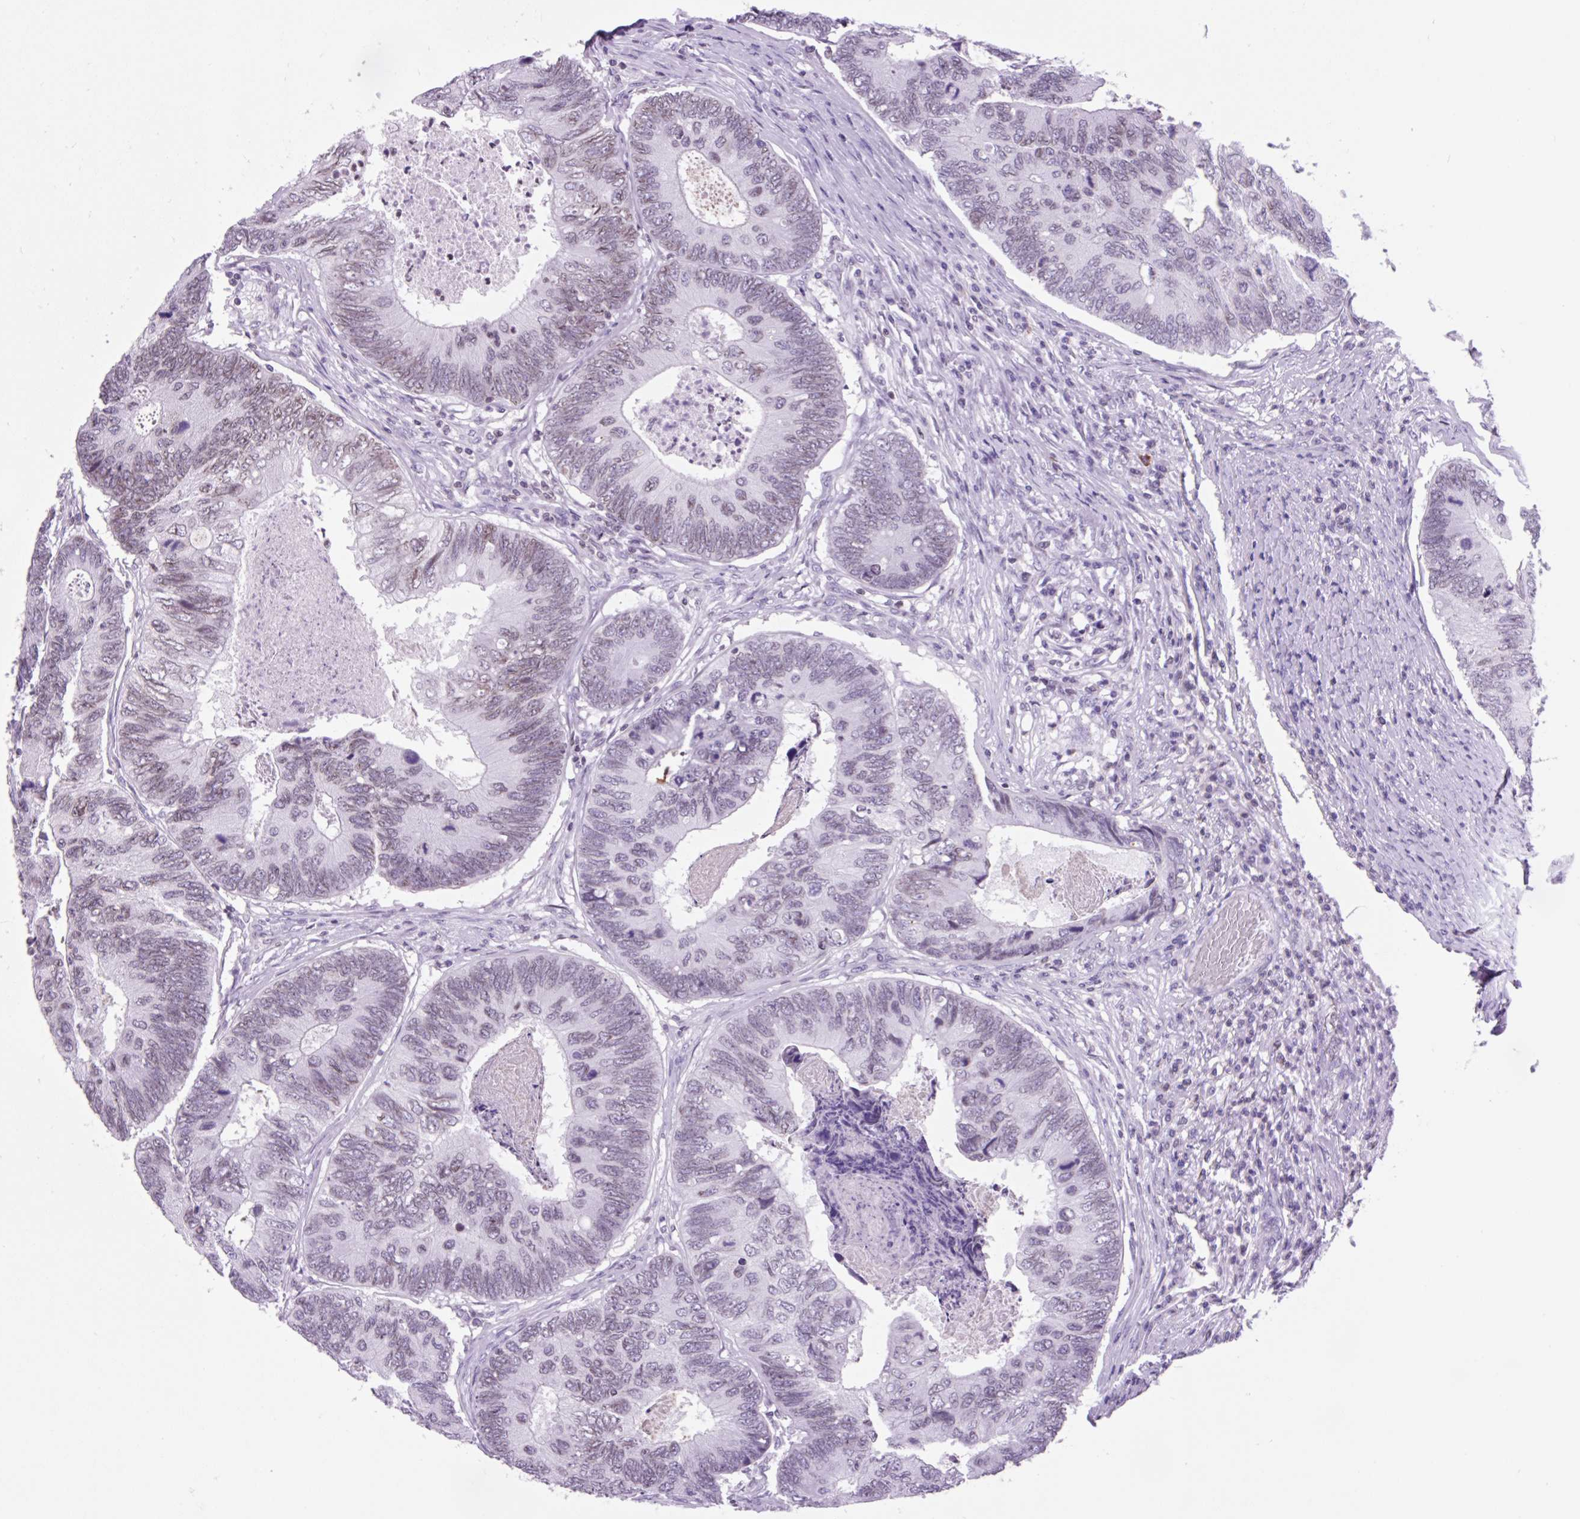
{"staining": {"intensity": "weak", "quantity": "25%-75%", "location": "cytoplasmic/membranous,nuclear"}, "tissue": "colorectal cancer", "cell_type": "Tumor cells", "image_type": "cancer", "snomed": [{"axis": "morphology", "description": "Adenocarcinoma, NOS"}, {"axis": "topography", "description": "Colon"}], "caption": "Protein analysis of colorectal cancer tissue shows weak cytoplasmic/membranous and nuclear staining in about 25%-75% of tumor cells.", "gene": "VPREB1", "patient": {"sex": "female", "age": 67}}